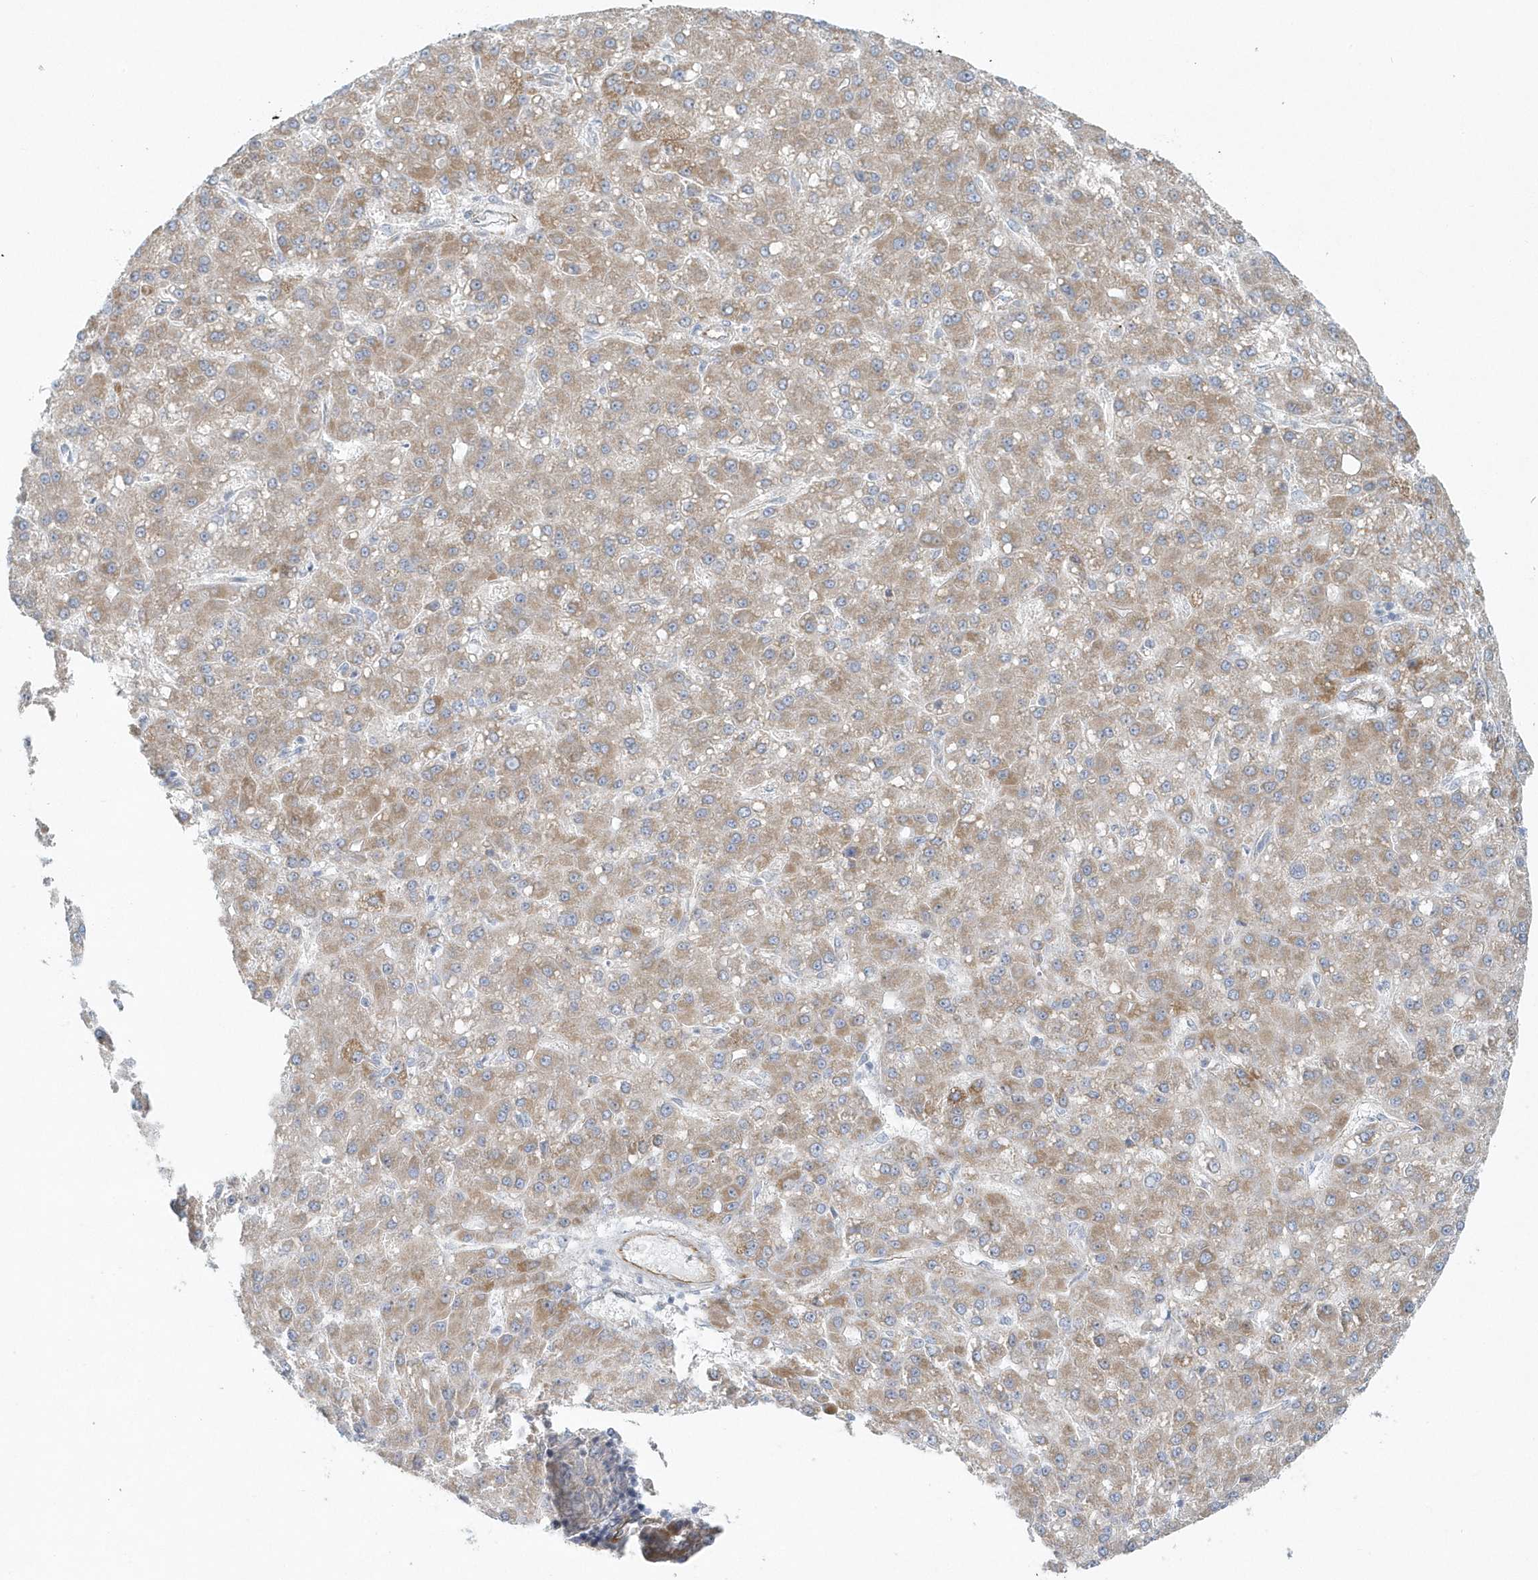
{"staining": {"intensity": "weak", "quantity": ">75%", "location": "cytoplasmic/membranous"}, "tissue": "liver cancer", "cell_type": "Tumor cells", "image_type": "cancer", "snomed": [{"axis": "morphology", "description": "Carcinoma, Hepatocellular, NOS"}, {"axis": "topography", "description": "Liver"}], "caption": "The micrograph displays staining of liver hepatocellular carcinoma, revealing weak cytoplasmic/membranous protein expression (brown color) within tumor cells. (IHC, brightfield microscopy, high magnification).", "gene": "GPR152", "patient": {"sex": "male", "age": 67}}